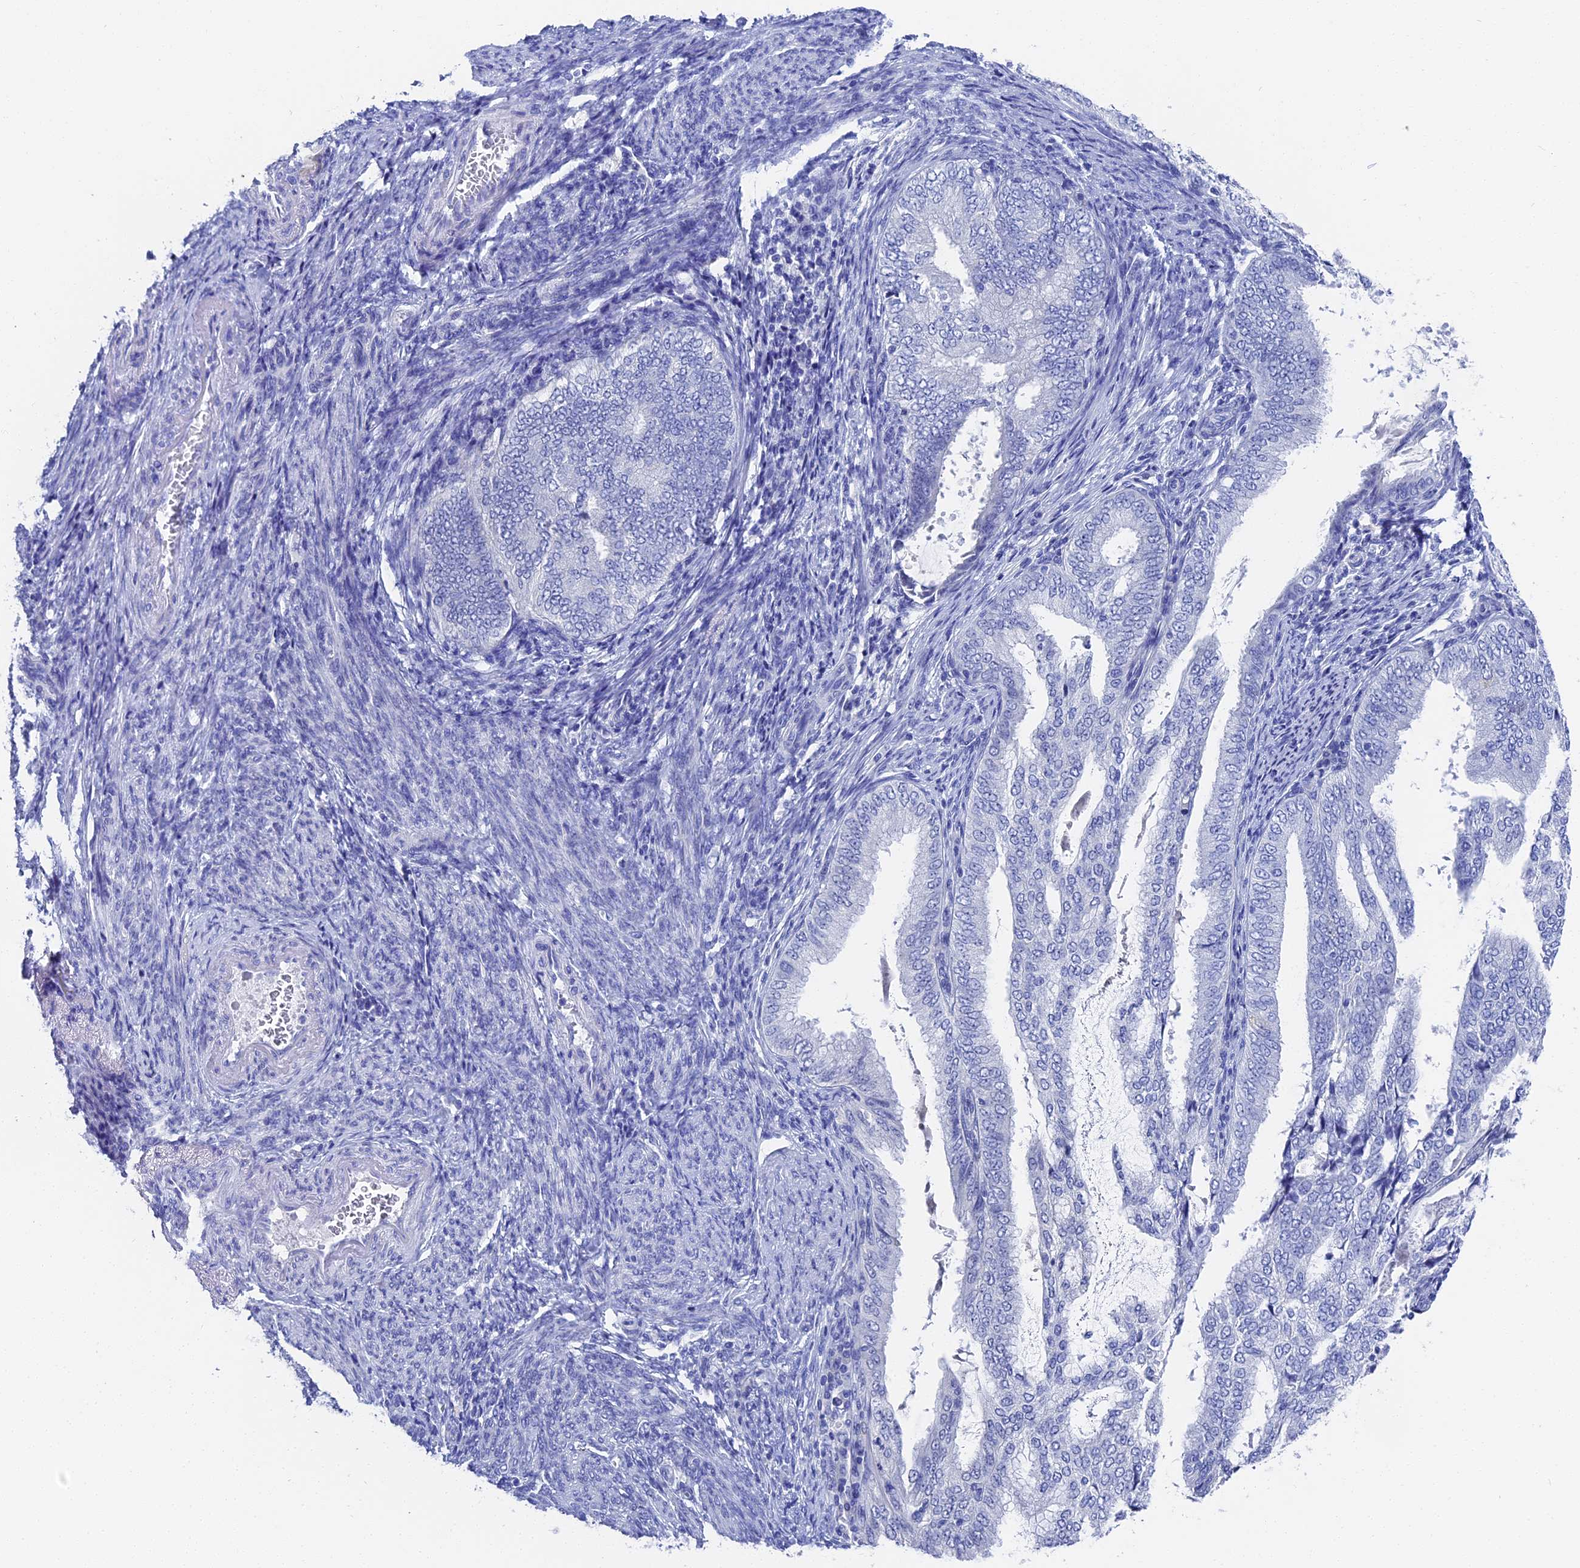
{"staining": {"intensity": "negative", "quantity": "none", "location": "none"}, "tissue": "endometrial cancer", "cell_type": "Tumor cells", "image_type": "cancer", "snomed": [{"axis": "morphology", "description": "Adenocarcinoma, NOS"}, {"axis": "topography", "description": "Endometrium"}], "caption": "High power microscopy micrograph of an immunohistochemistry histopathology image of endometrial cancer (adenocarcinoma), revealing no significant positivity in tumor cells.", "gene": "VPS33B", "patient": {"sex": "female", "age": 58}}